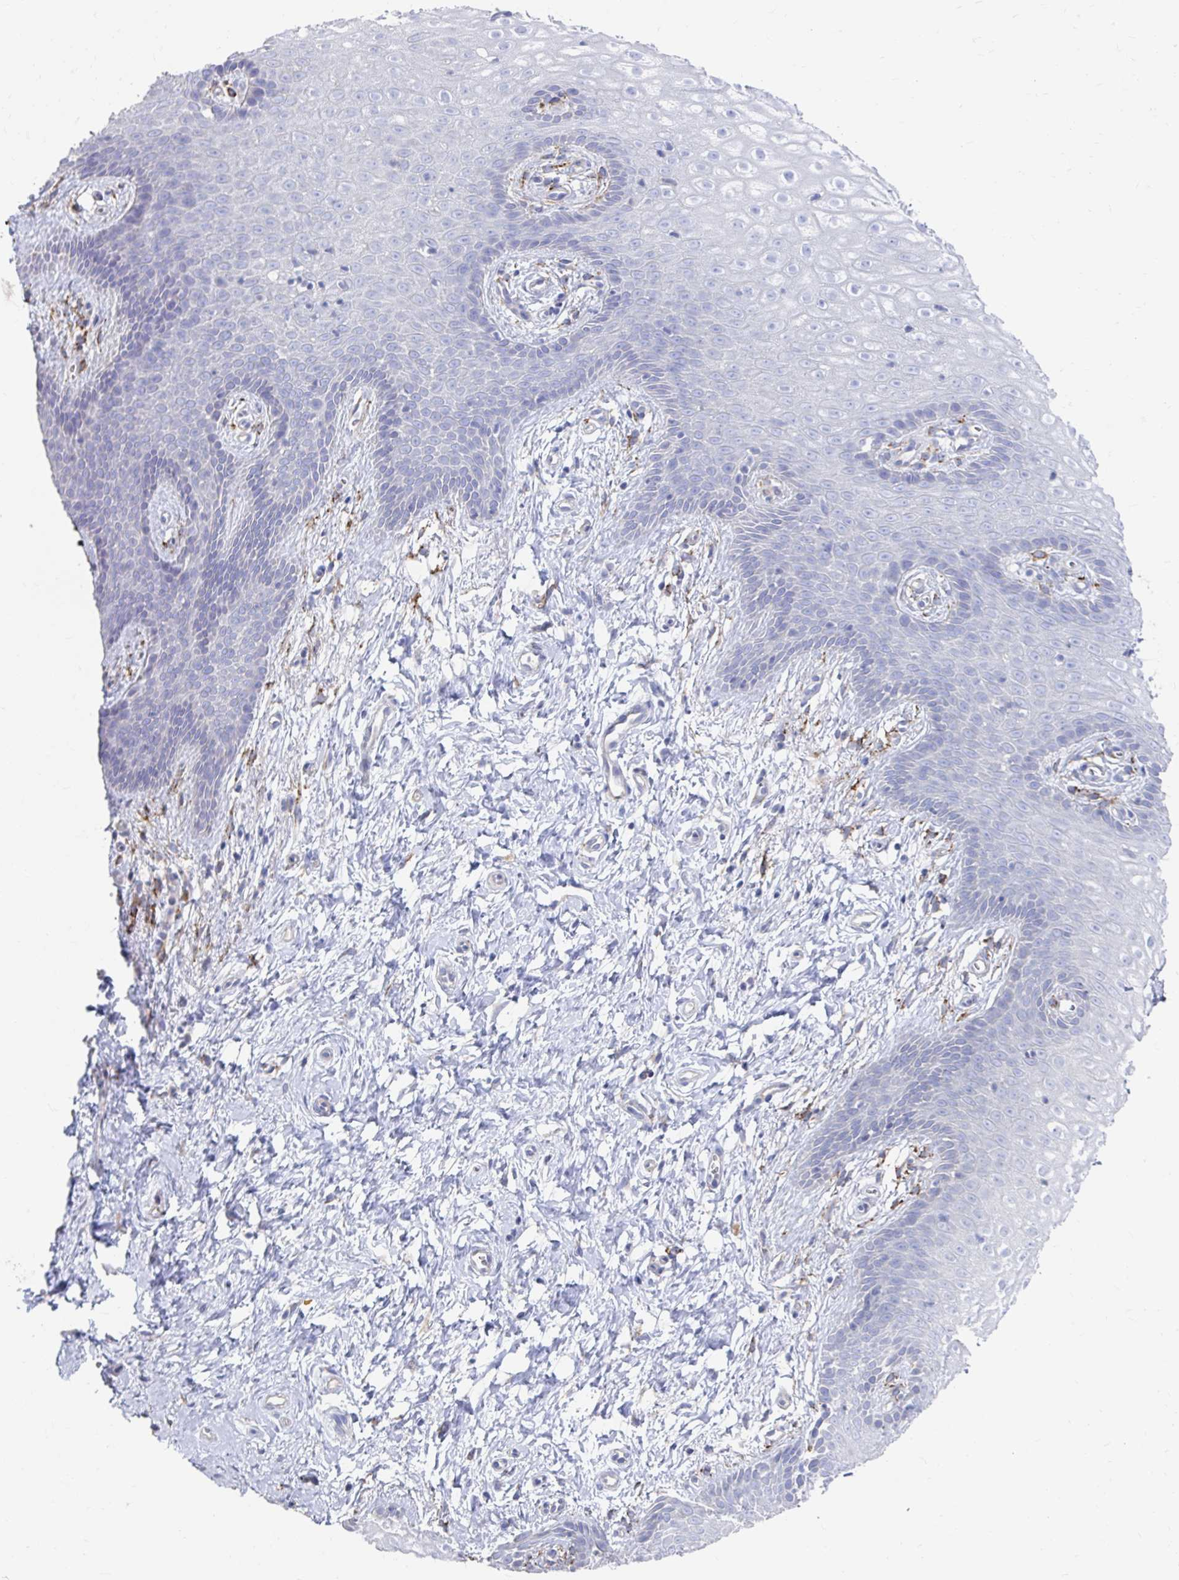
{"staining": {"intensity": "negative", "quantity": "none", "location": "none"}, "tissue": "vagina", "cell_type": "Squamous epithelial cells", "image_type": "normal", "snomed": [{"axis": "morphology", "description": "Normal tissue, NOS"}, {"axis": "topography", "description": "Vagina"}], "caption": "A micrograph of vagina stained for a protein shows no brown staining in squamous epithelial cells. Brightfield microscopy of immunohistochemistry (IHC) stained with DAB (brown) and hematoxylin (blue), captured at high magnification.", "gene": "LAMC3", "patient": {"sex": "female", "age": 38}}